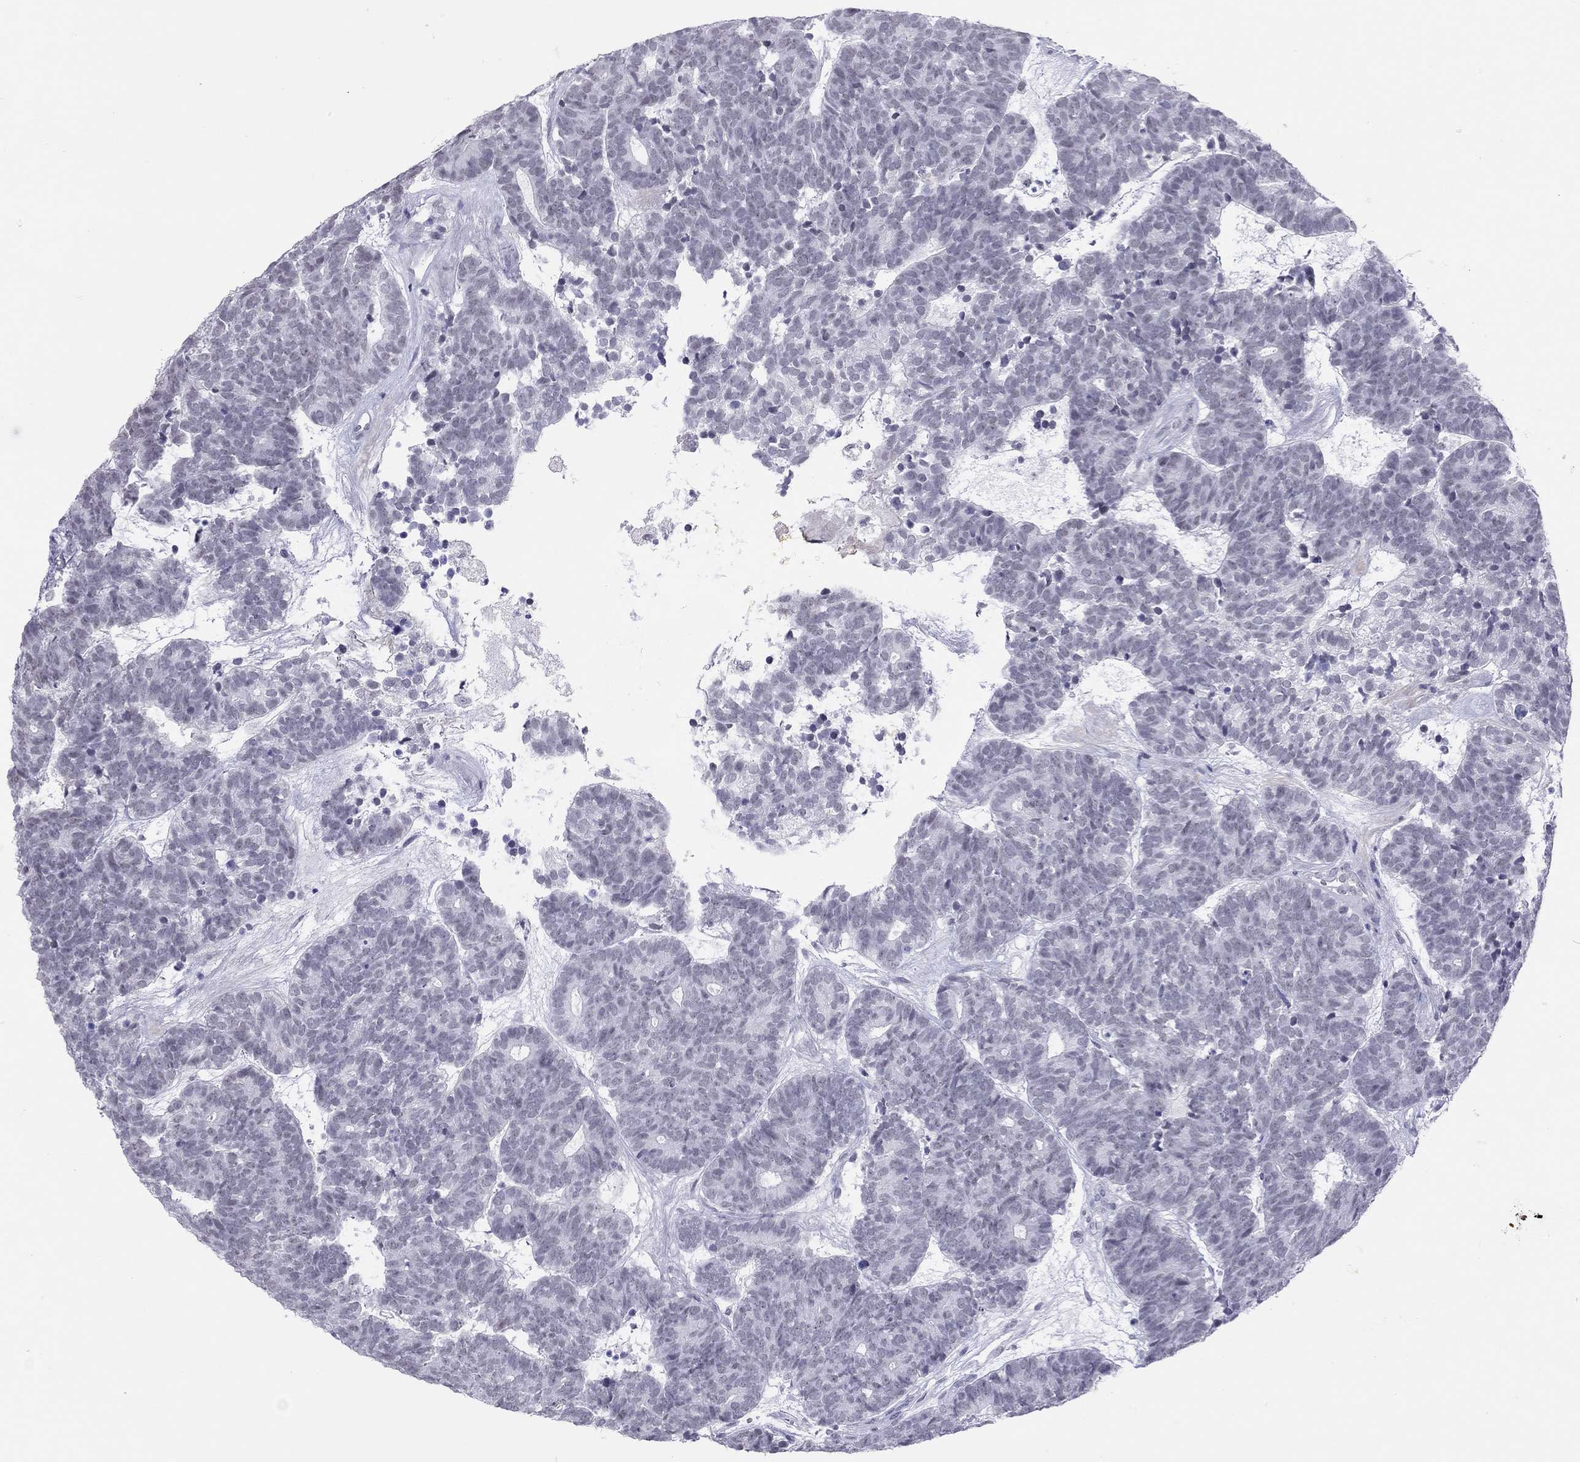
{"staining": {"intensity": "negative", "quantity": "none", "location": "none"}, "tissue": "head and neck cancer", "cell_type": "Tumor cells", "image_type": "cancer", "snomed": [{"axis": "morphology", "description": "Adenocarcinoma, NOS"}, {"axis": "topography", "description": "Head-Neck"}], "caption": "A micrograph of human head and neck cancer (adenocarcinoma) is negative for staining in tumor cells.", "gene": "JHY", "patient": {"sex": "female", "age": 81}}